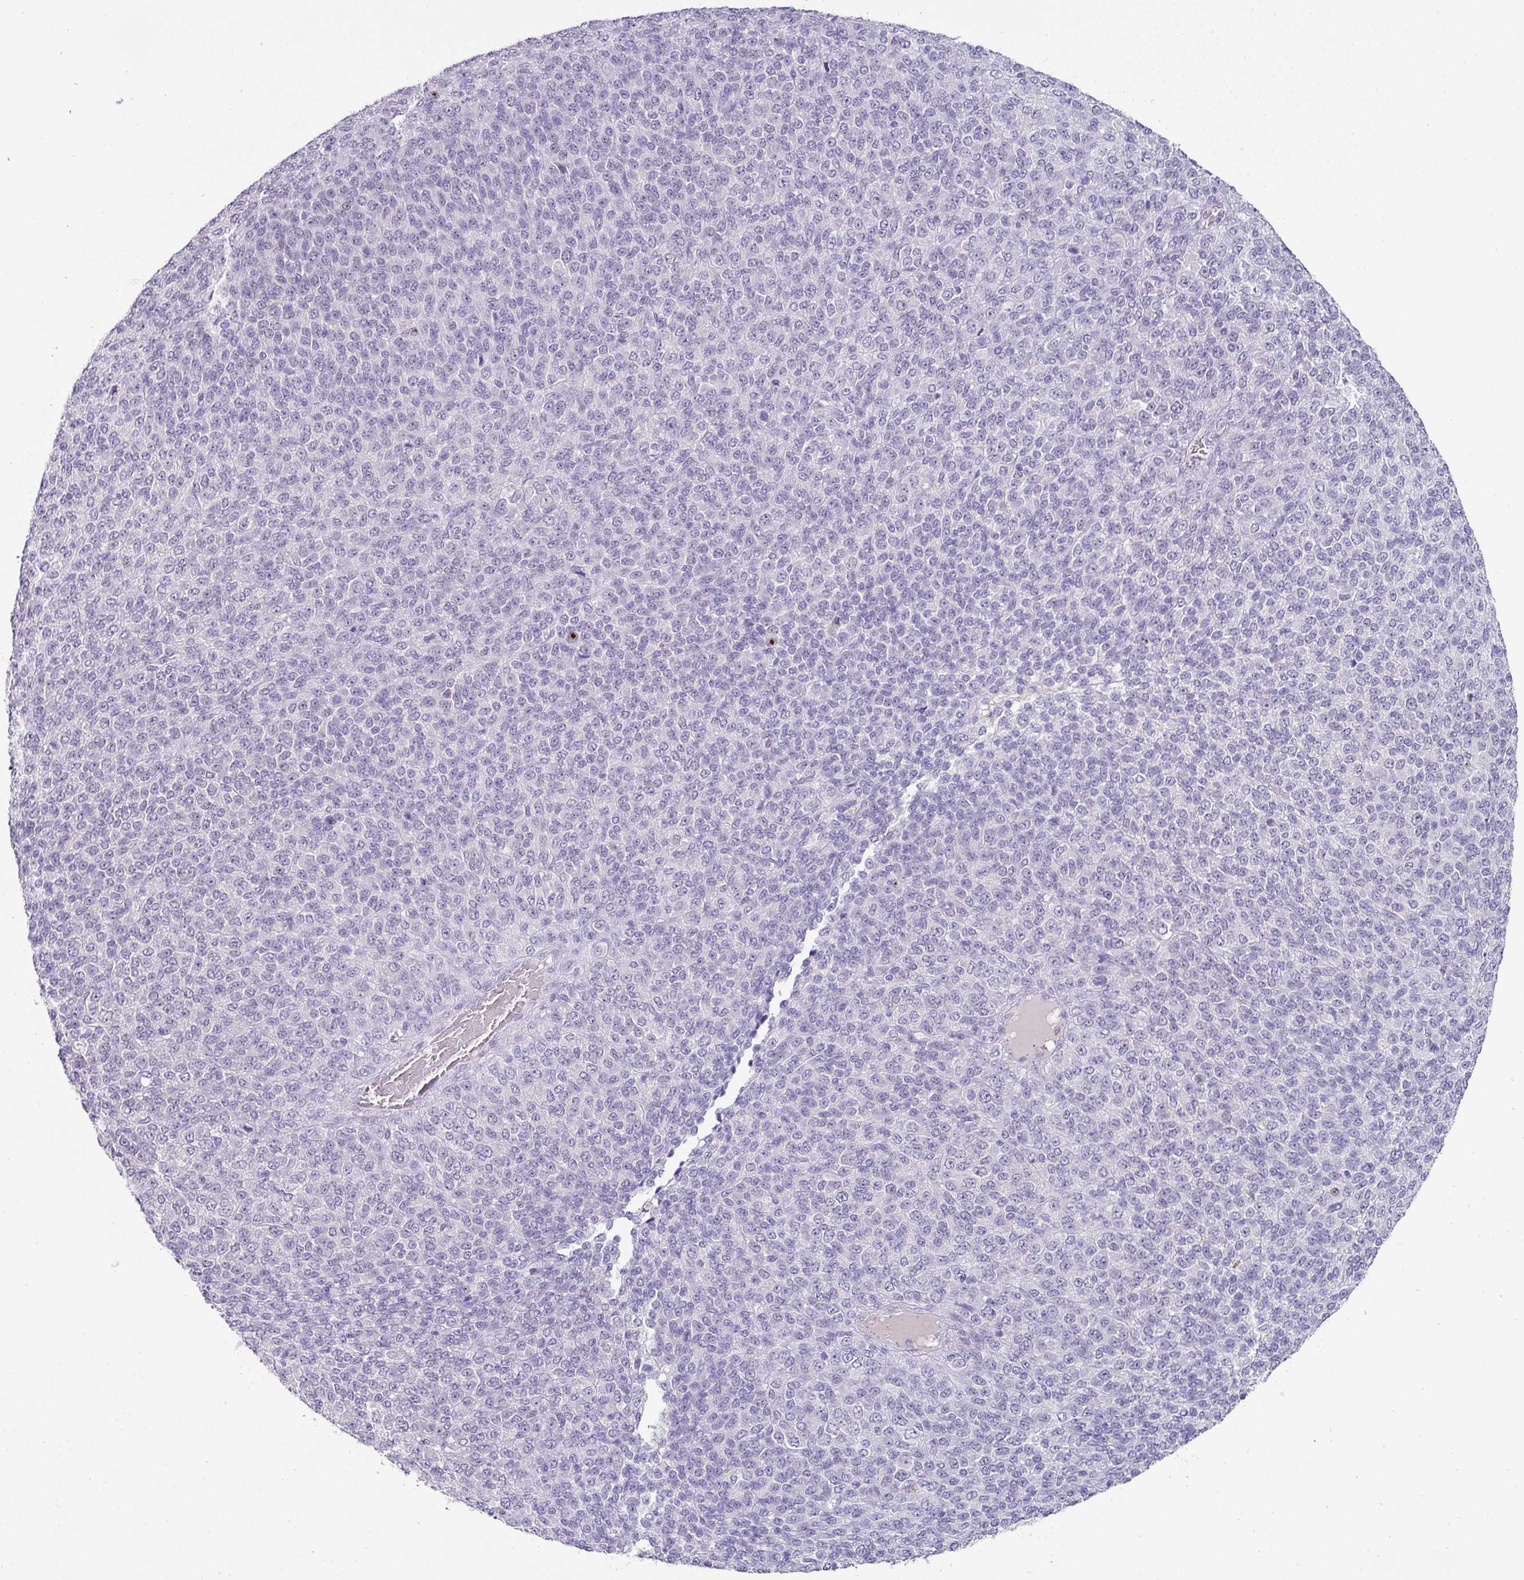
{"staining": {"intensity": "negative", "quantity": "none", "location": "none"}, "tissue": "melanoma", "cell_type": "Tumor cells", "image_type": "cancer", "snomed": [{"axis": "morphology", "description": "Malignant melanoma, Metastatic site"}, {"axis": "topography", "description": "Brain"}], "caption": "A high-resolution photomicrograph shows immunohistochemistry staining of malignant melanoma (metastatic site), which demonstrates no significant positivity in tumor cells.", "gene": "FGF17", "patient": {"sex": "female", "age": 56}}